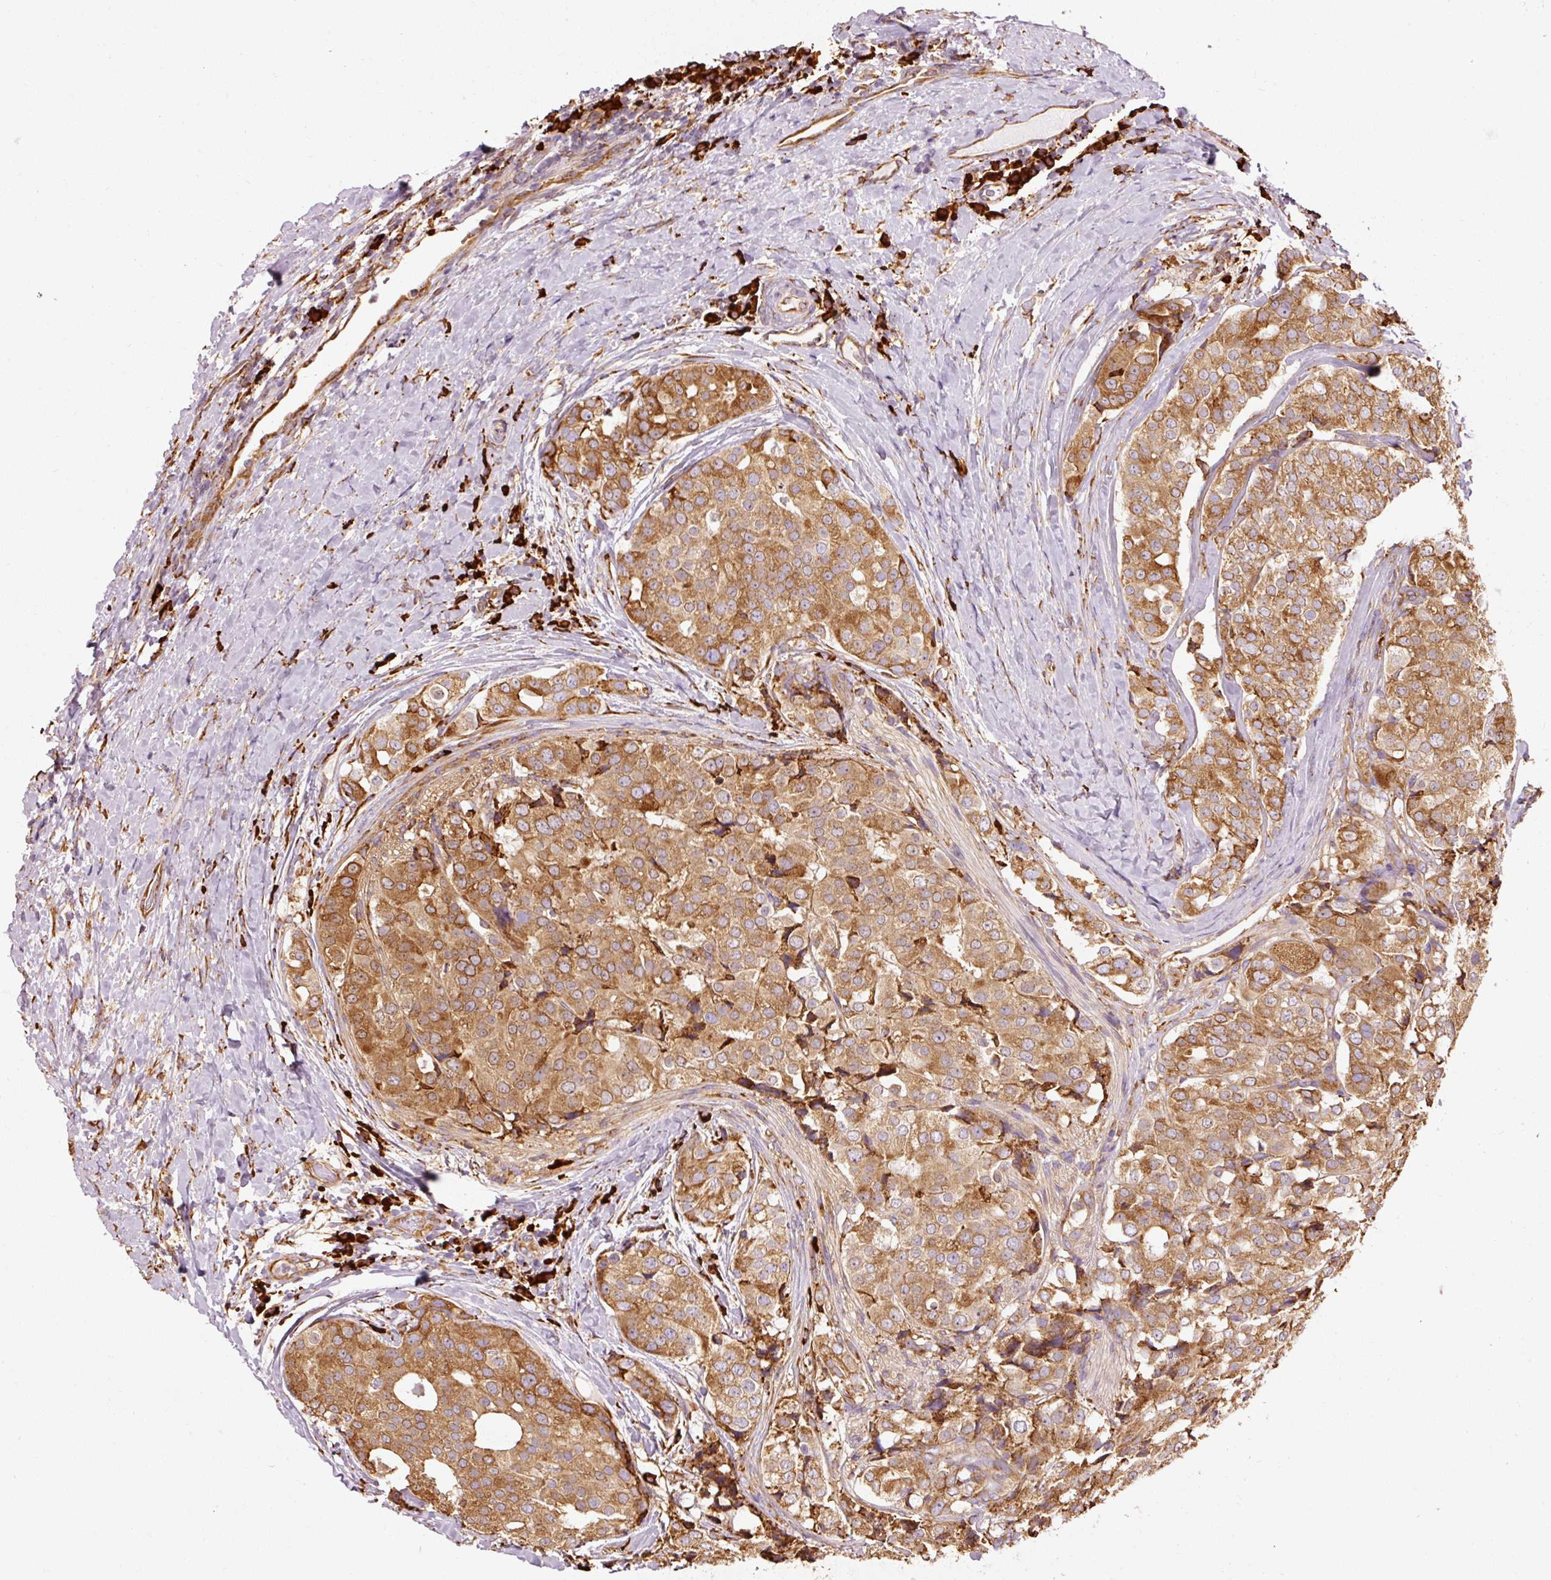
{"staining": {"intensity": "moderate", "quantity": ">75%", "location": "cytoplasmic/membranous"}, "tissue": "prostate cancer", "cell_type": "Tumor cells", "image_type": "cancer", "snomed": [{"axis": "morphology", "description": "Adenocarcinoma, High grade"}, {"axis": "topography", "description": "Prostate"}], "caption": "Adenocarcinoma (high-grade) (prostate) stained with DAB immunohistochemistry (IHC) exhibits medium levels of moderate cytoplasmic/membranous positivity in about >75% of tumor cells.", "gene": "KLC1", "patient": {"sex": "male", "age": 49}}